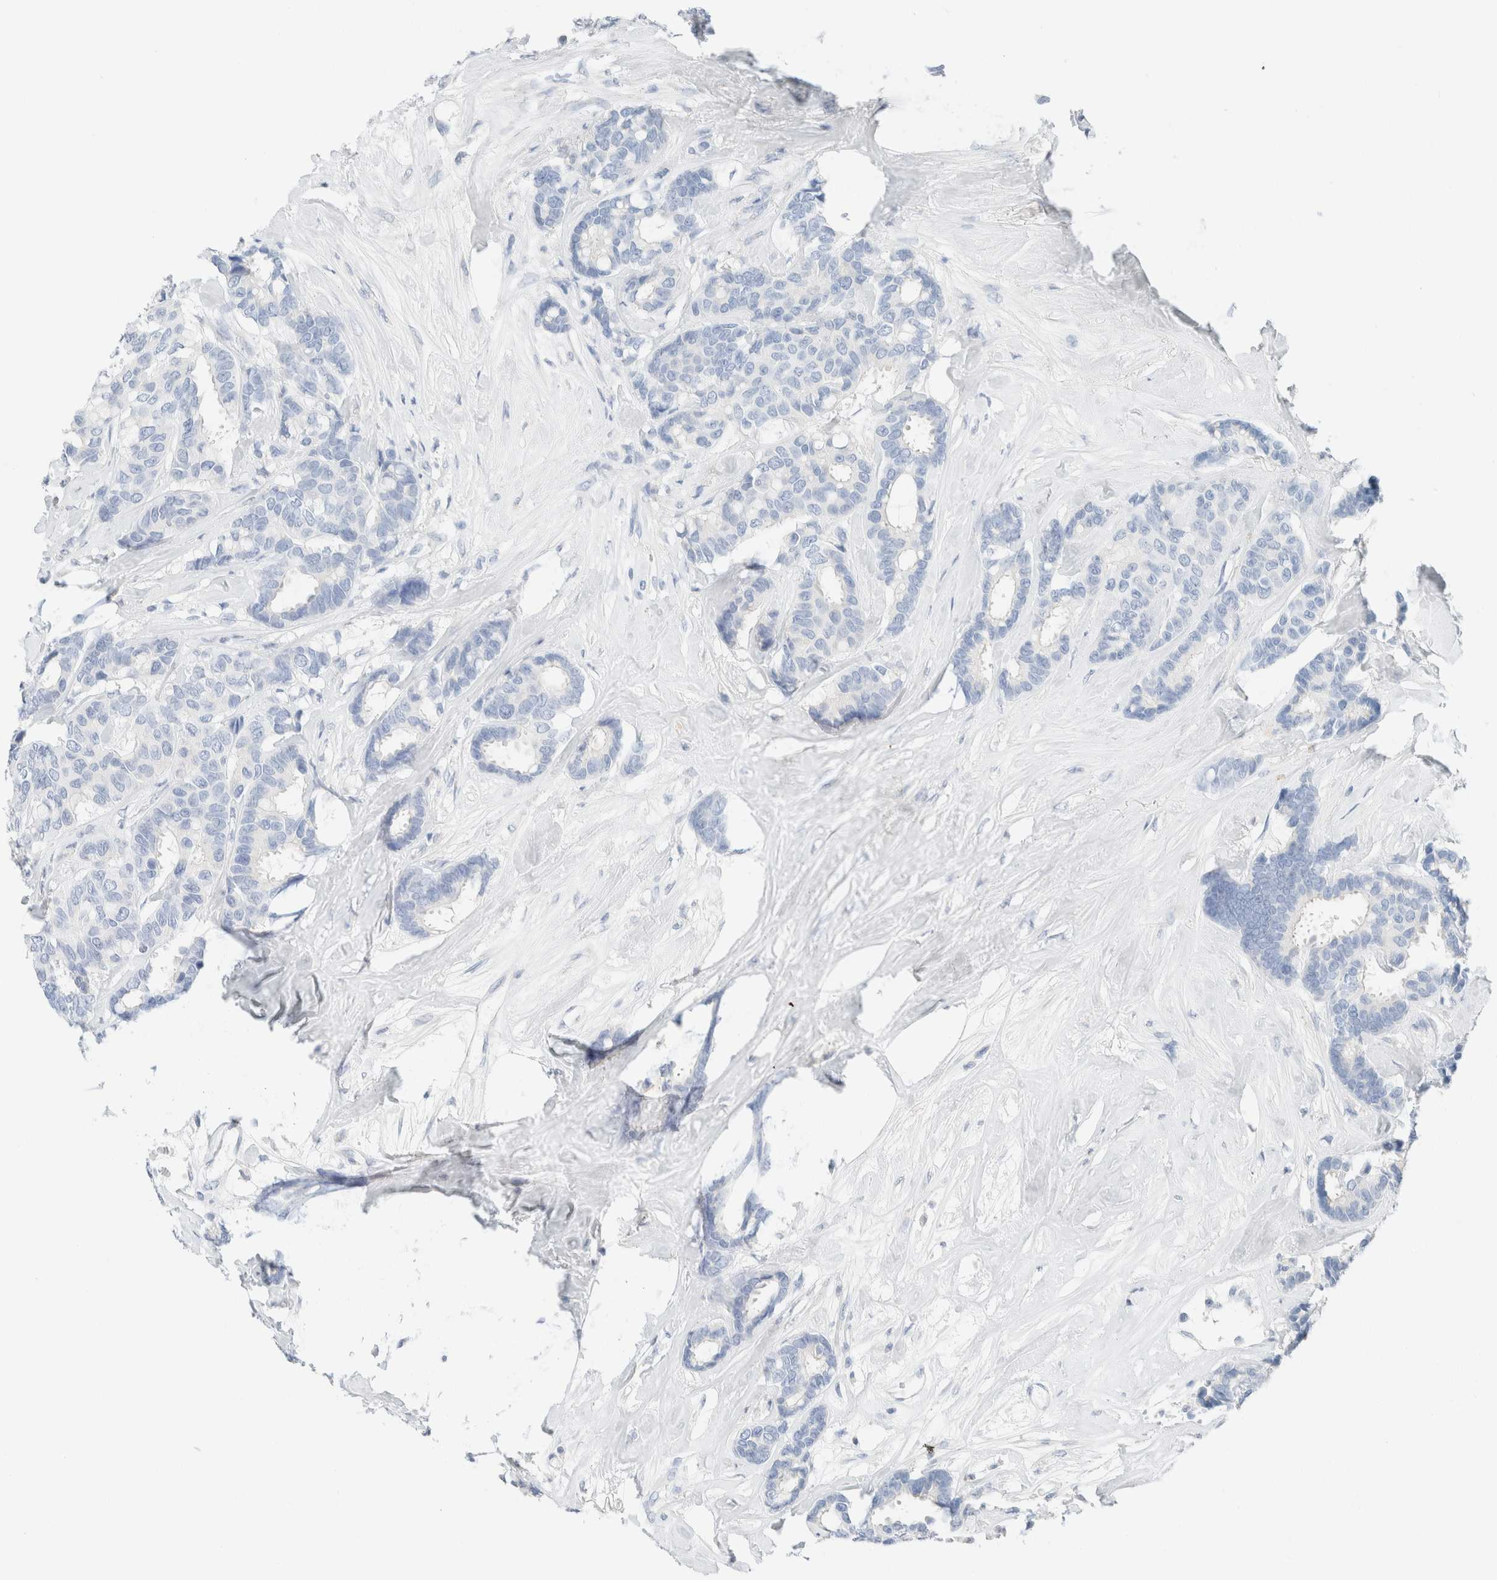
{"staining": {"intensity": "negative", "quantity": "none", "location": "none"}, "tissue": "breast cancer", "cell_type": "Tumor cells", "image_type": "cancer", "snomed": [{"axis": "morphology", "description": "Duct carcinoma"}, {"axis": "topography", "description": "Breast"}], "caption": "The micrograph exhibits no significant expression in tumor cells of breast cancer (intraductal carcinoma).", "gene": "PCM1", "patient": {"sex": "female", "age": 87}}